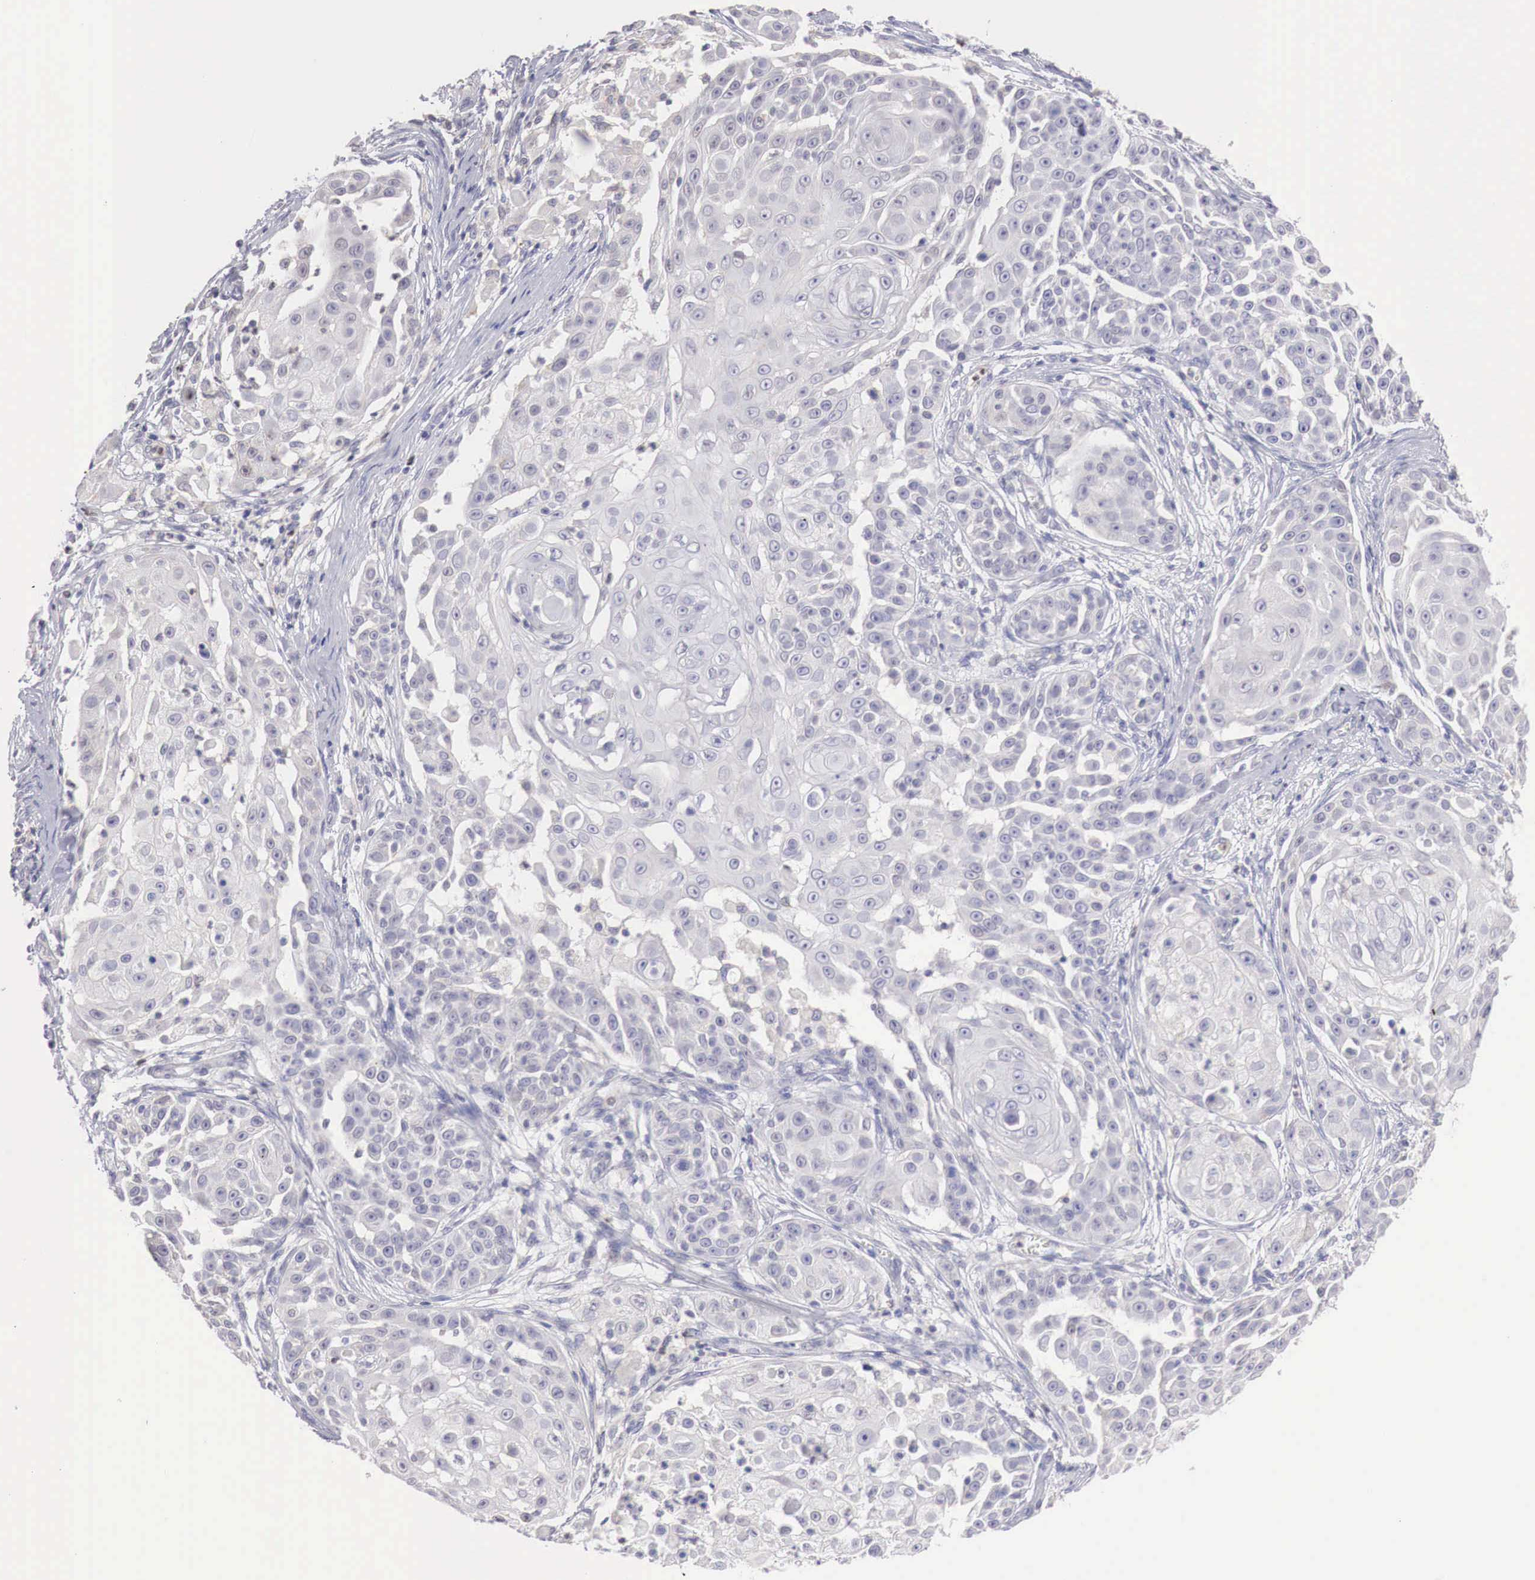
{"staining": {"intensity": "negative", "quantity": "none", "location": "none"}, "tissue": "skin cancer", "cell_type": "Tumor cells", "image_type": "cancer", "snomed": [{"axis": "morphology", "description": "Squamous cell carcinoma, NOS"}, {"axis": "topography", "description": "Skin"}], "caption": "Squamous cell carcinoma (skin) stained for a protein using IHC shows no positivity tumor cells.", "gene": "TRIM13", "patient": {"sex": "female", "age": 57}}